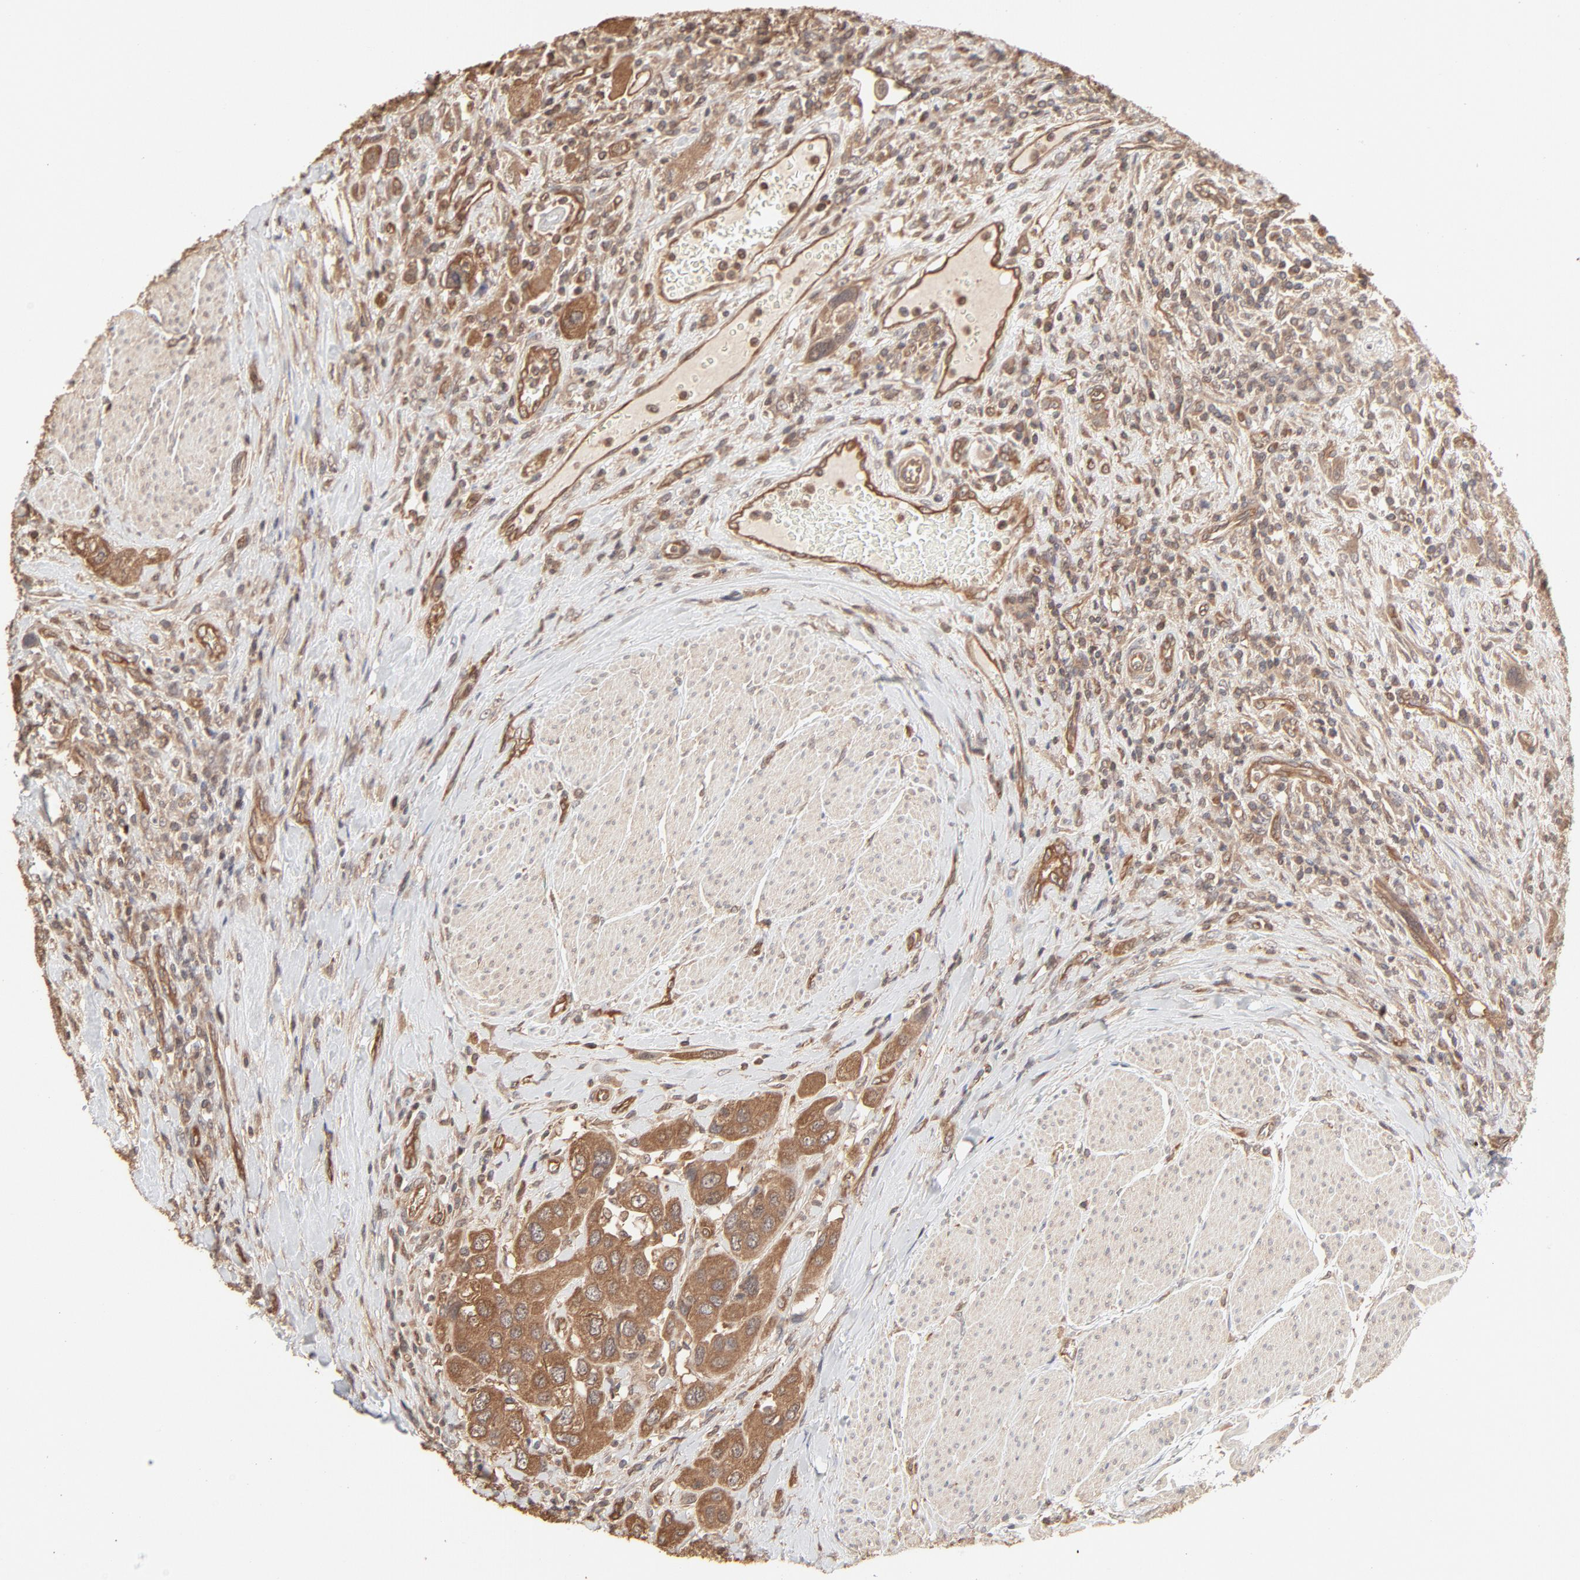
{"staining": {"intensity": "moderate", "quantity": ">75%", "location": "cytoplasmic/membranous"}, "tissue": "urothelial cancer", "cell_type": "Tumor cells", "image_type": "cancer", "snomed": [{"axis": "morphology", "description": "Urothelial carcinoma, High grade"}, {"axis": "topography", "description": "Urinary bladder"}], "caption": "IHC (DAB) staining of human urothelial cancer demonstrates moderate cytoplasmic/membranous protein staining in about >75% of tumor cells.", "gene": "PPP2CA", "patient": {"sex": "male", "age": 50}}